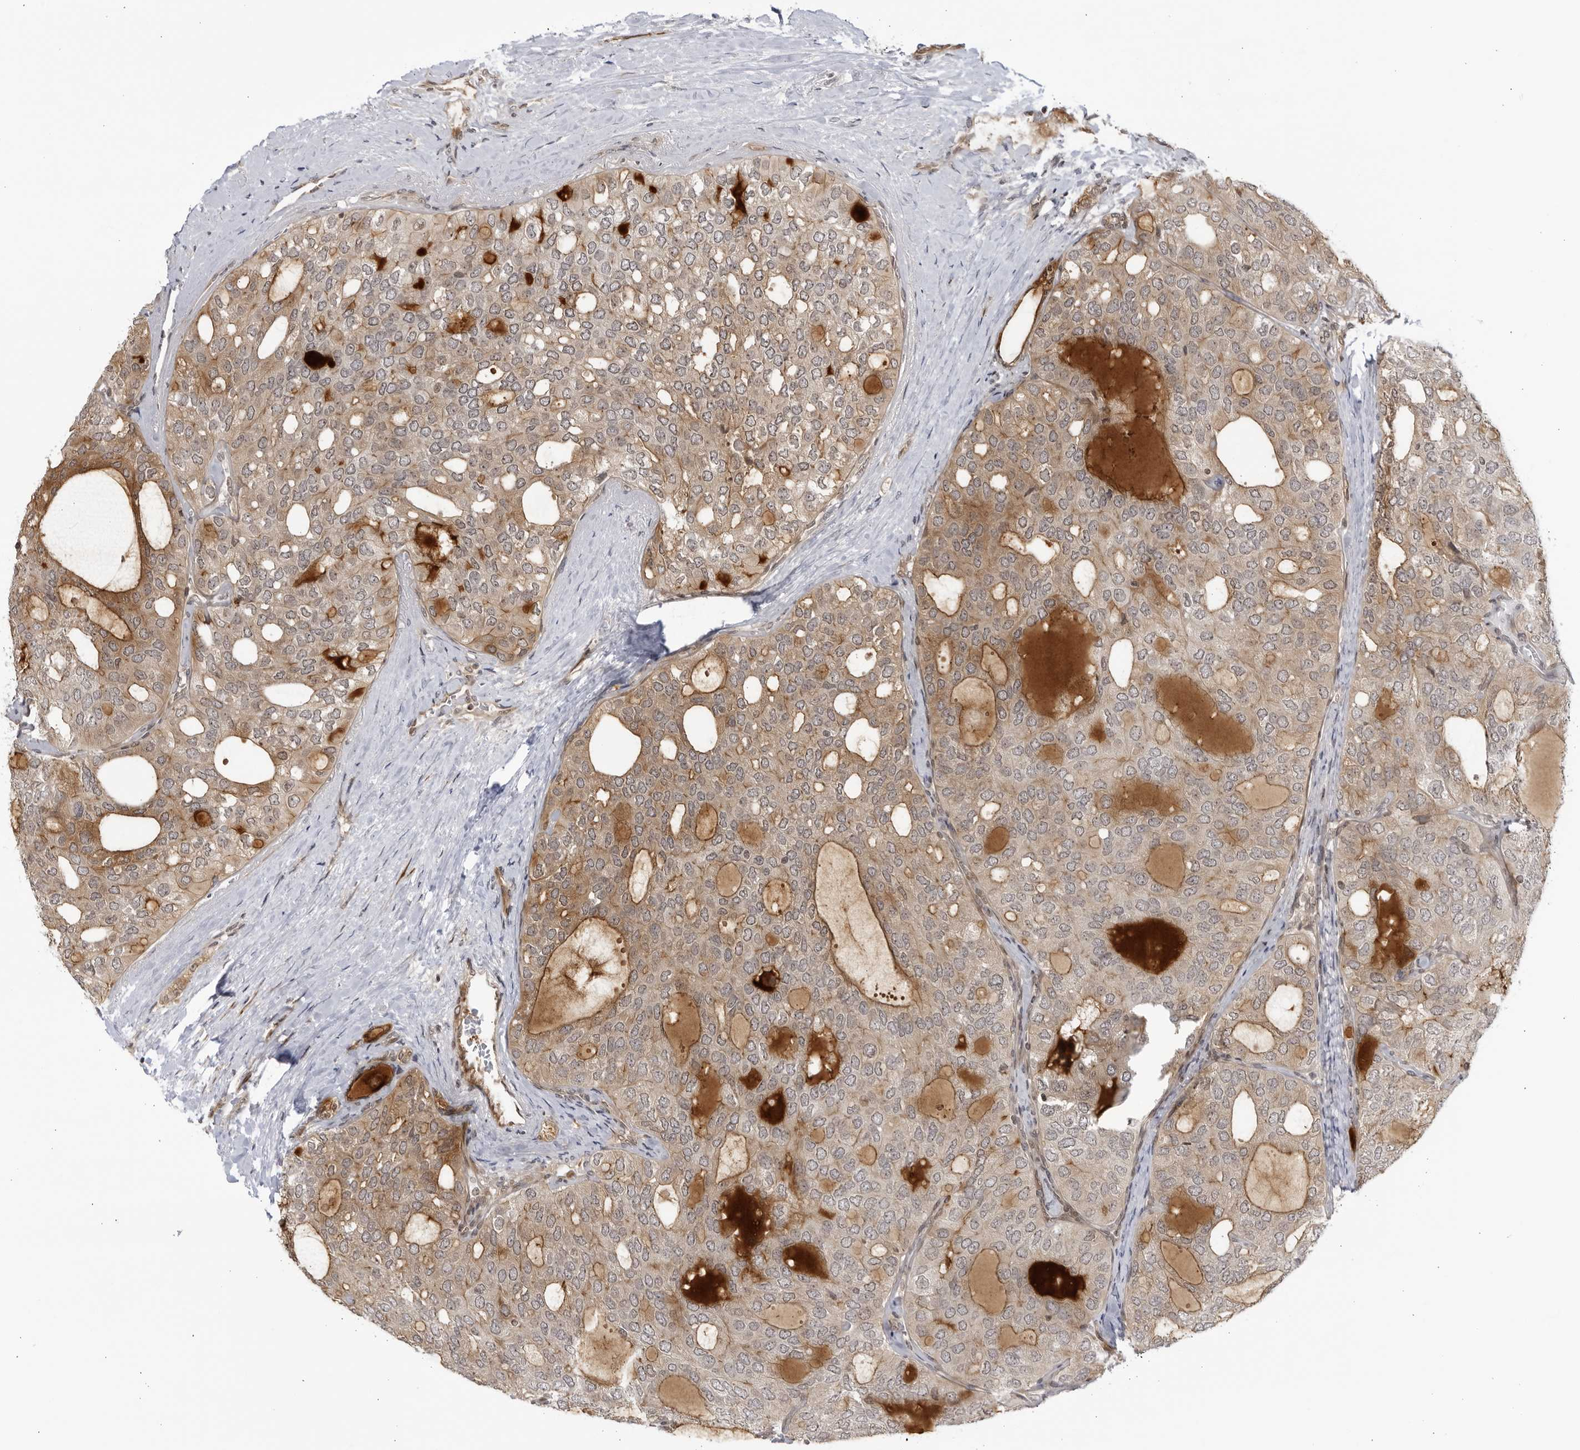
{"staining": {"intensity": "weak", "quantity": ">75%", "location": "cytoplasmic/membranous,nuclear"}, "tissue": "thyroid cancer", "cell_type": "Tumor cells", "image_type": "cancer", "snomed": [{"axis": "morphology", "description": "Follicular adenoma carcinoma, NOS"}, {"axis": "topography", "description": "Thyroid gland"}], "caption": "Protein positivity by immunohistochemistry (IHC) demonstrates weak cytoplasmic/membranous and nuclear staining in about >75% of tumor cells in follicular adenoma carcinoma (thyroid).", "gene": "CNBD1", "patient": {"sex": "male", "age": 75}}